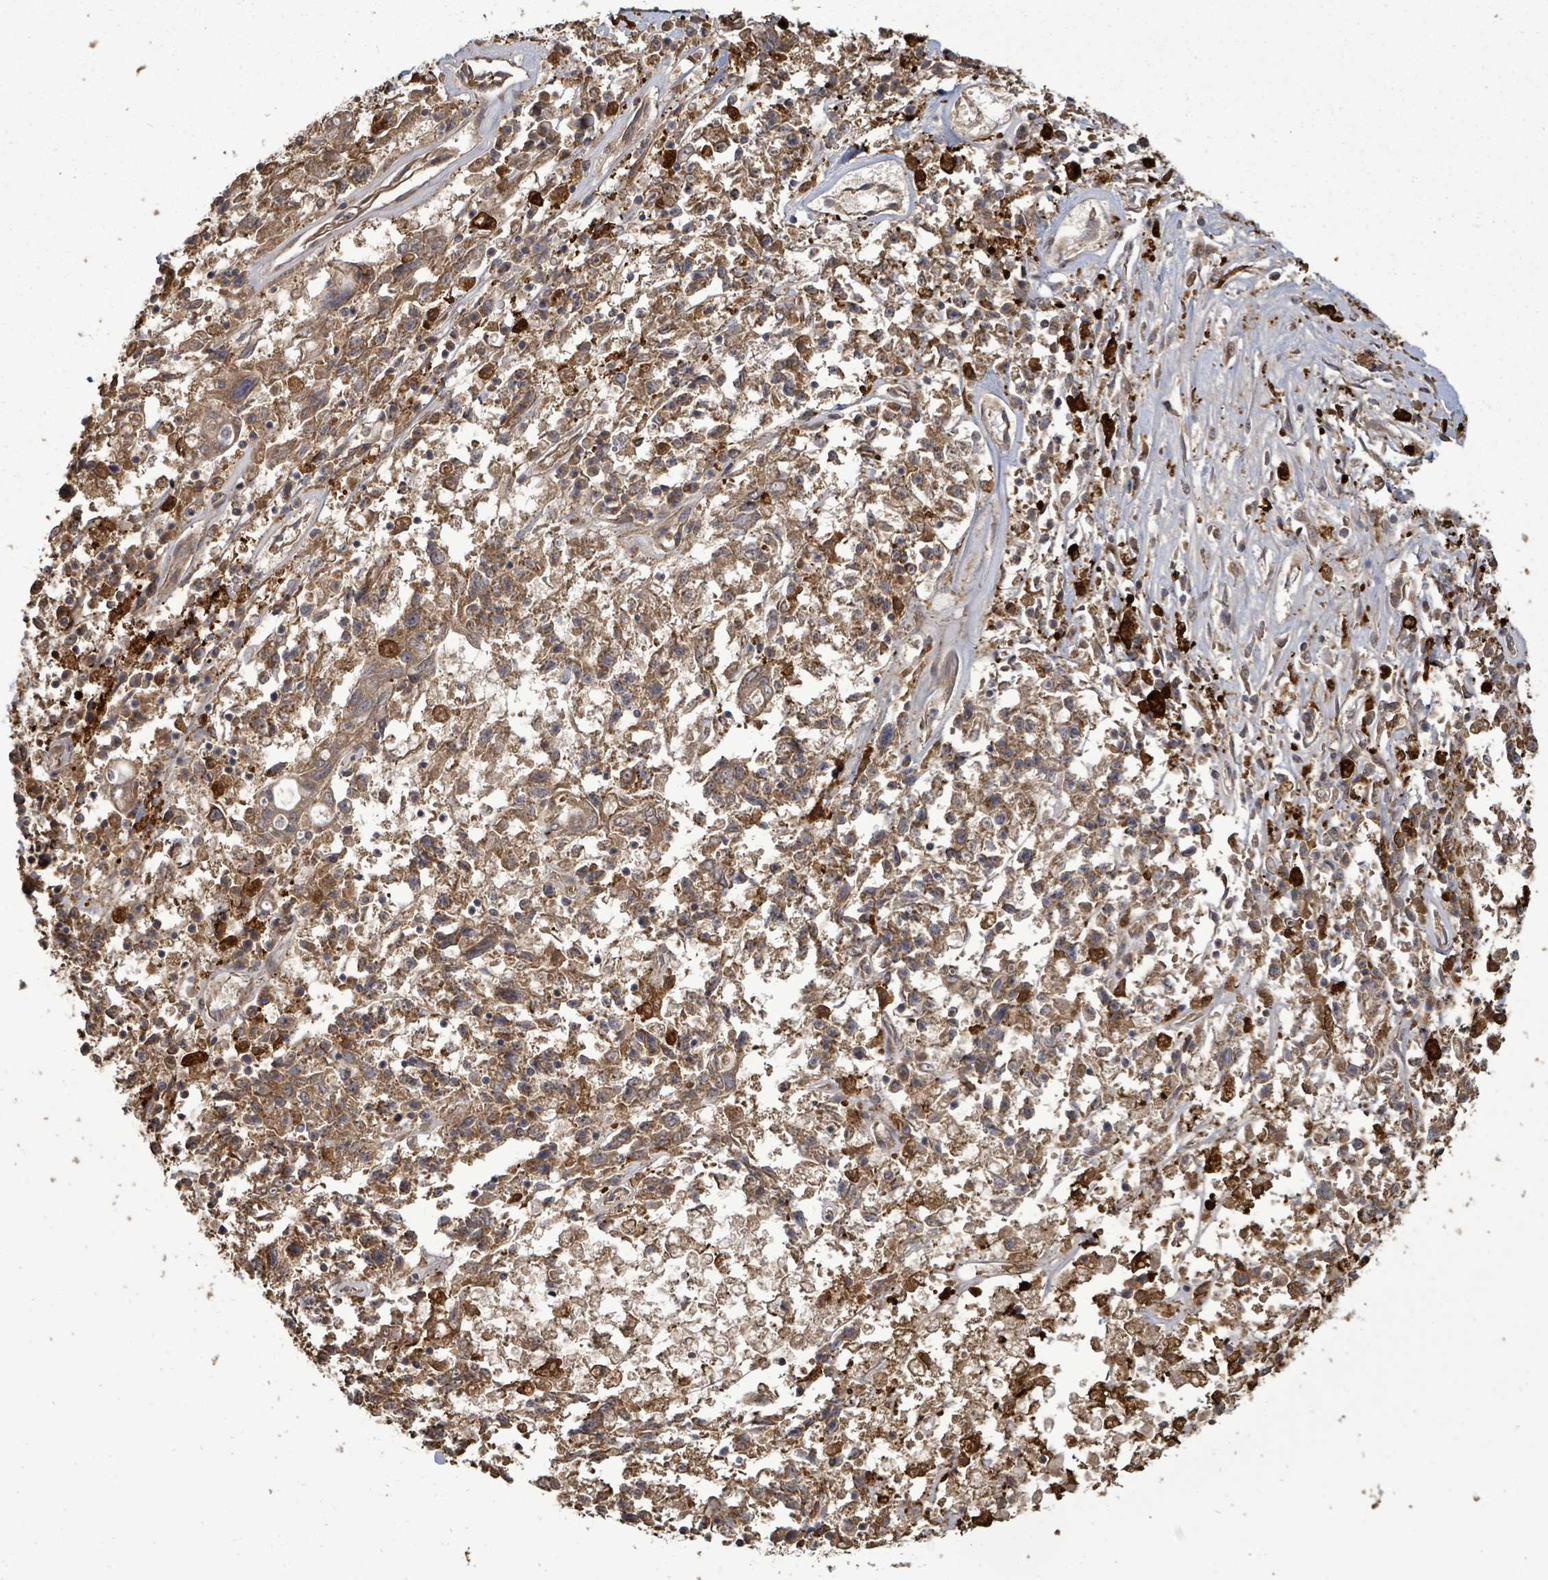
{"staining": {"intensity": "moderate", "quantity": ">75%", "location": "cytoplasmic/membranous"}, "tissue": "ovarian cancer", "cell_type": "Tumor cells", "image_type": "cancer", "snomed": [{"axis": "morphology", "description": "Carcinoma, endometroid"}, {"axis": "topography", "description": "Ovary"}], "caption": "Immunohistochemistry histopathology image of neoplastic tissue: human ovarian cancer (endometroid carcinoma) stained using immunohistochemistry shows medium levels of moderate protein expression localized specifically in the cytoplasmic/membranous of tumor cells, appearing as a cytoplasmic/membranous brown color.", "gene": "EIF3C", "patient": {"sex": "female", "age": 62}}